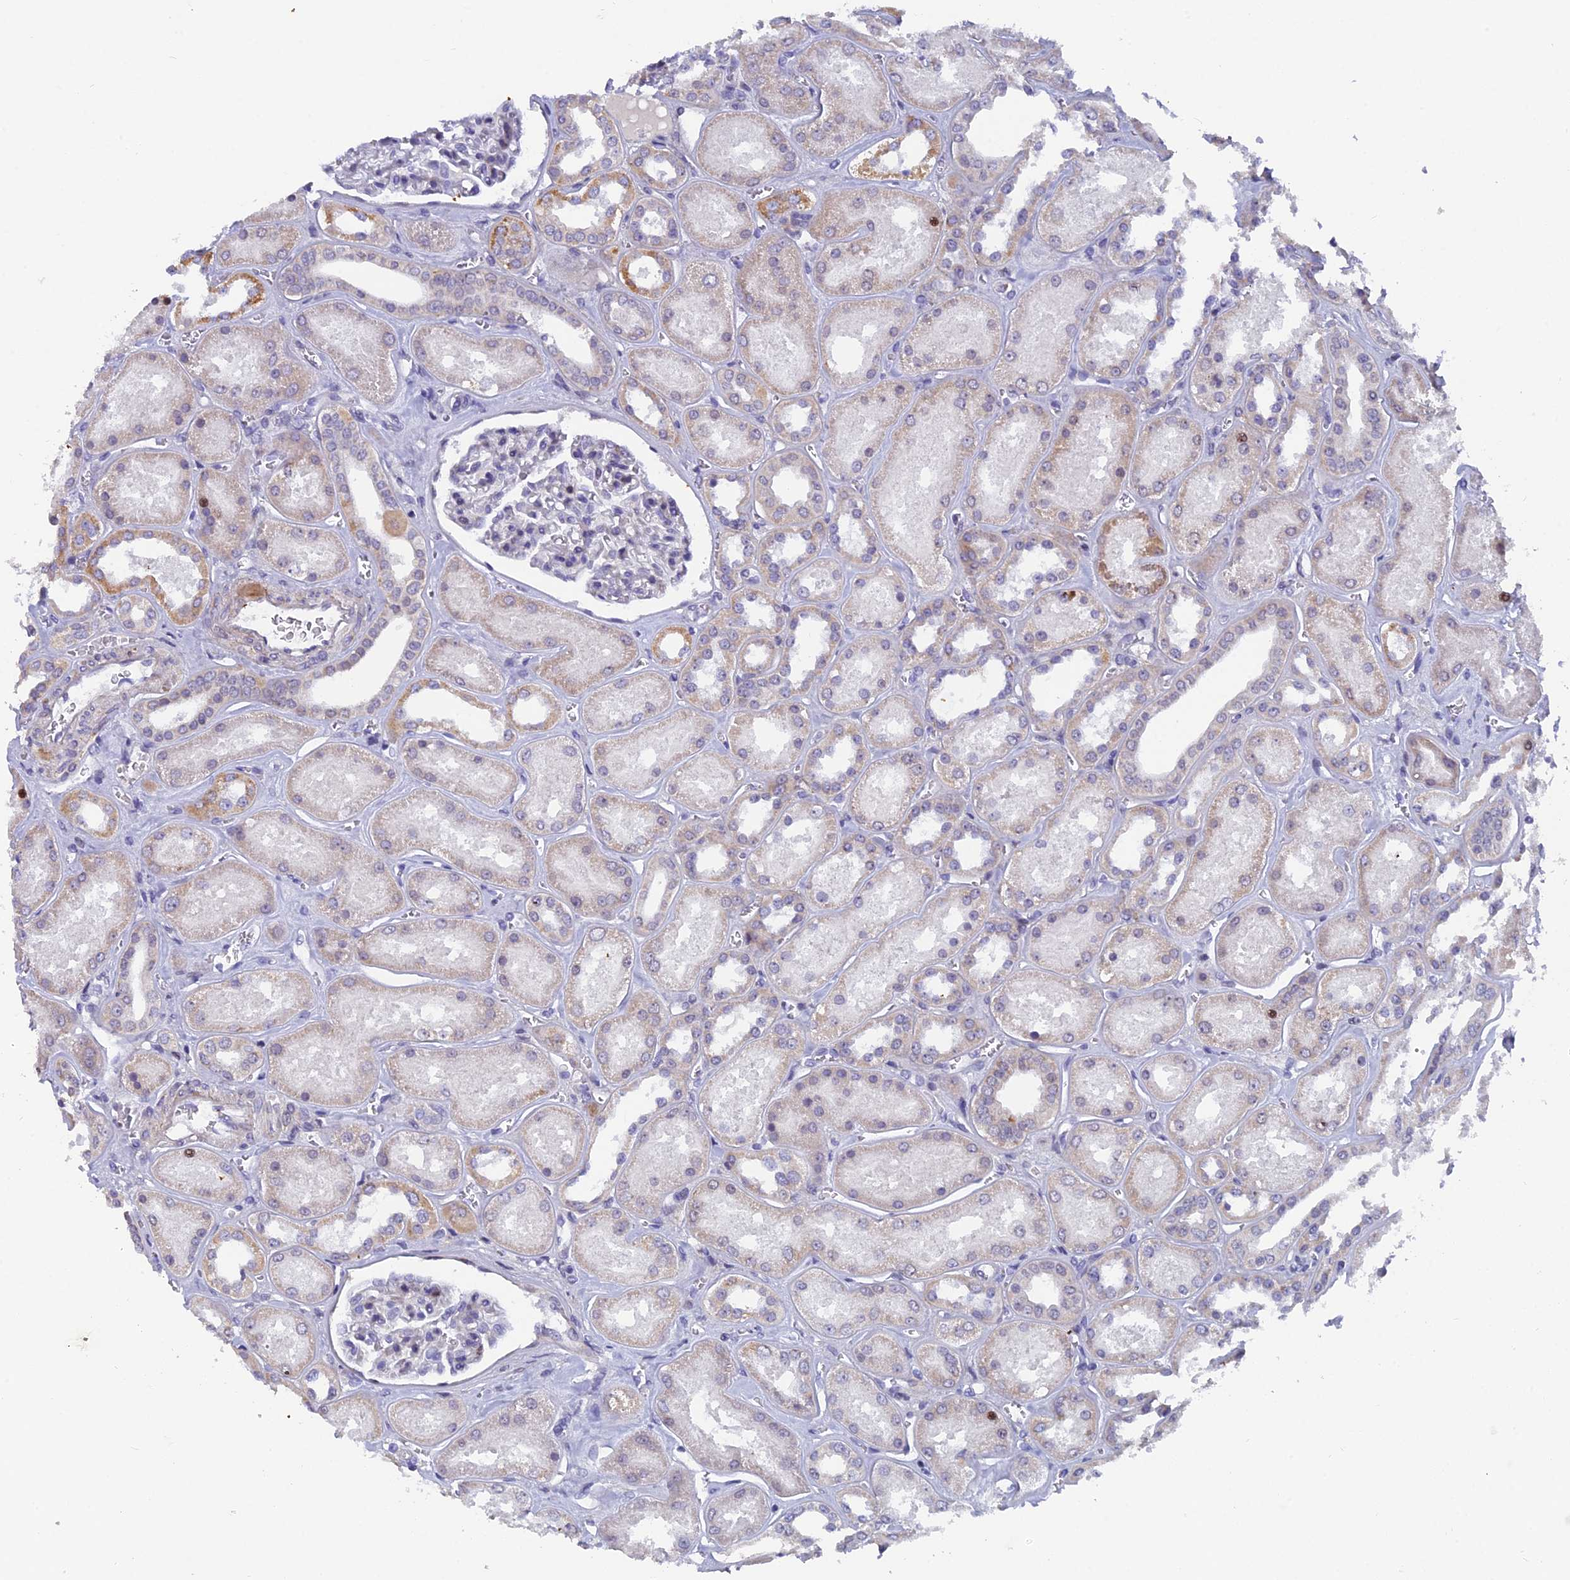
{"staining": {"intensity": "weak", "quantity": "<25%", "location": "nuclear"}, "tissue": "kidney", "cell_type": "Cells in glomeruli", "image_type": "normal", "snomed": [{"axis": "morphology", "description": "Normal tissue, NOS"}, {"axis": "morphology", "description": "Adenocarcinoma, NOS"}, {"axis": "topography", "description": "Kidney"}], "caption": "Benign kidney was stained to show a protein in brown. There is no significant staining in cells in glomeruli.", "gene": "XKR9", "patient": {"sex": "female", "age": 68}}